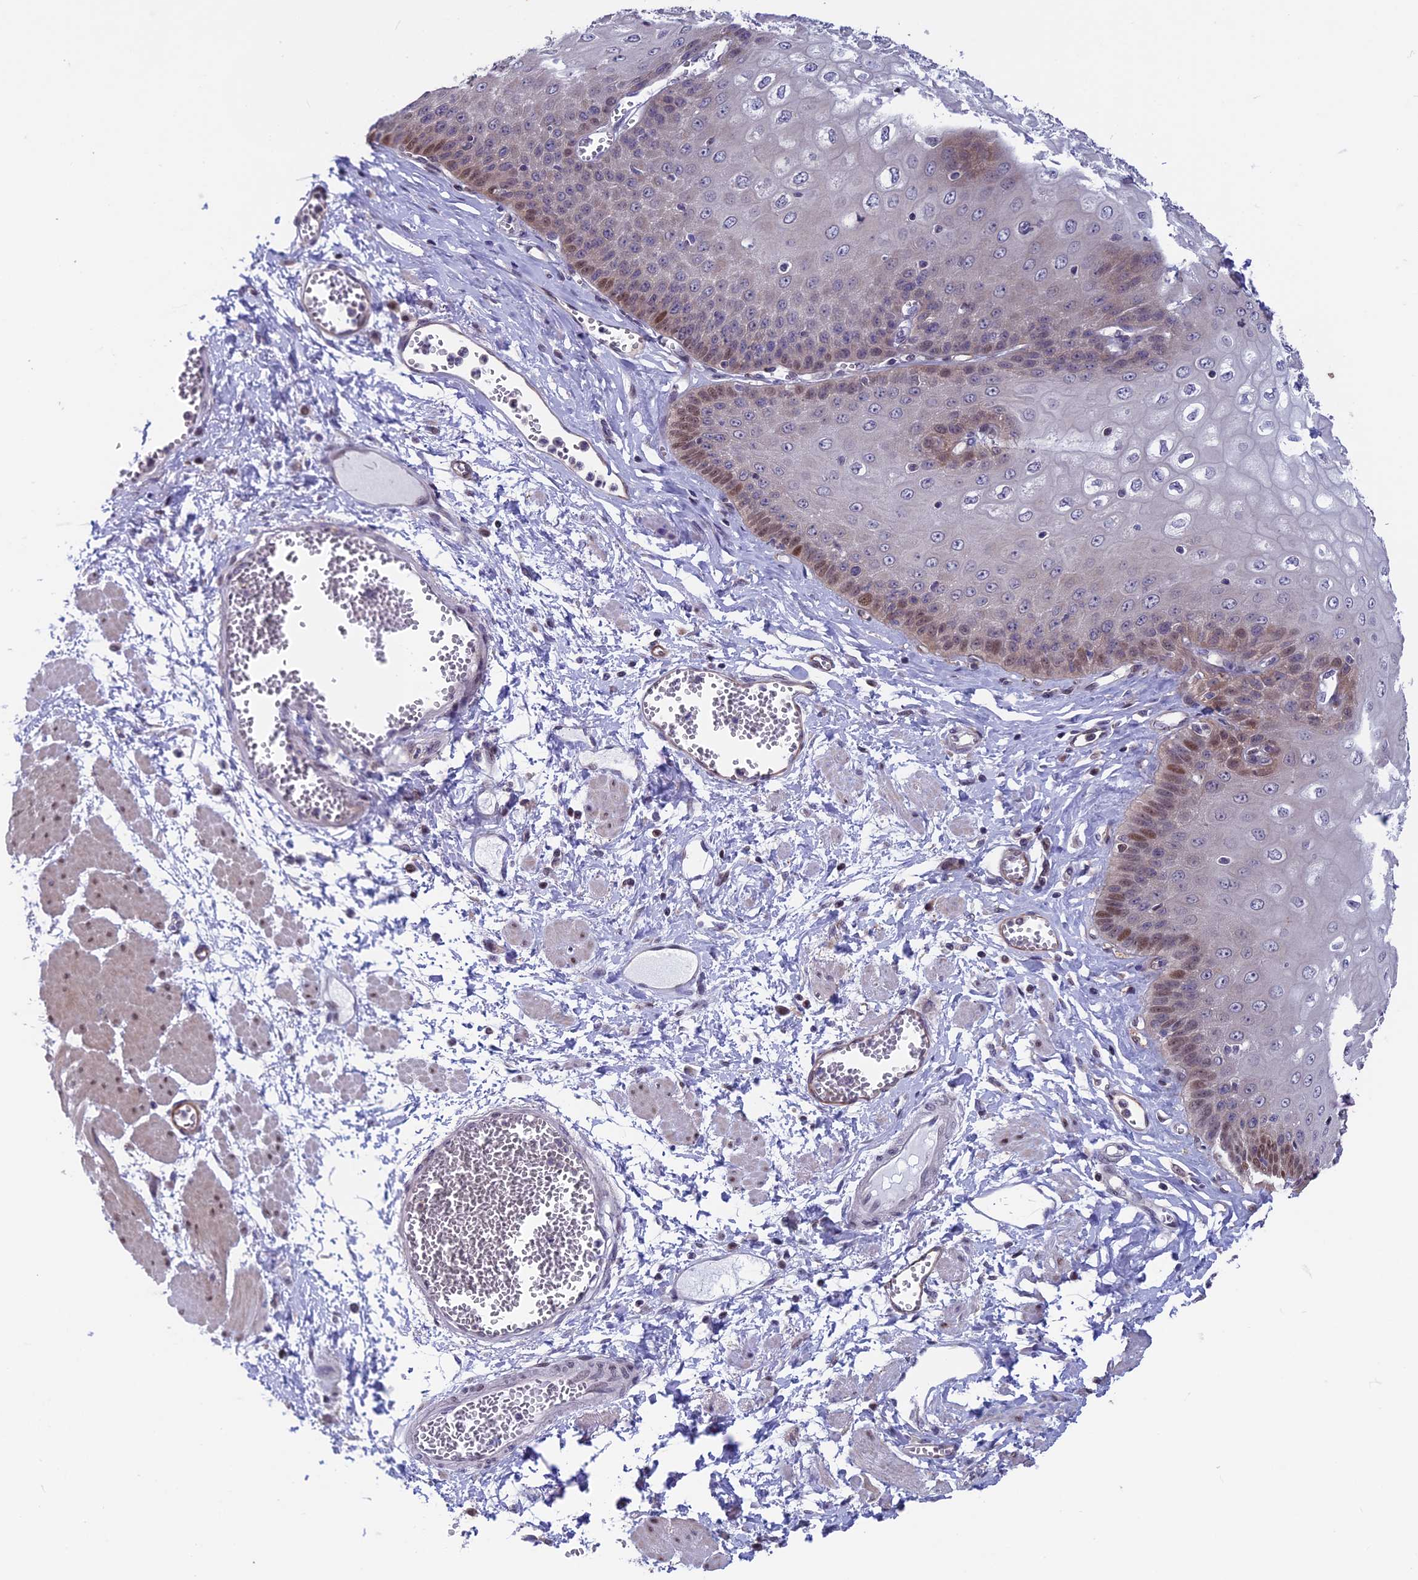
{"staining": {"intensity": "moderate", "quantity": "25%-75%", "location": "cytoplasmic/membranous,nuclear"}, "tissue": "esophagus", "cell_type": "Squamous epithelial cells", "image_type": "normal", "snomed": [{"axis": "morphology", "description": "Normal tissue, NOS"}, {"axis": "topography", "description": "Esophagus"}], "caption": "Immunohistochemistry (IHC) (DAB (3,3'-diaminobenzidine)) staining of normal esophagus shows moderate cytoplasmic/membranous,nuclear protein positivity in approximately 25%-75% of squamous epithelial cells. The protein of interest is stained brown, and the nuclei are stained in blue (DAB IHC with brightfield microscopy, high magnification).", "gene": "MAST2", "patient": {"sex": "male", "age": 60}}